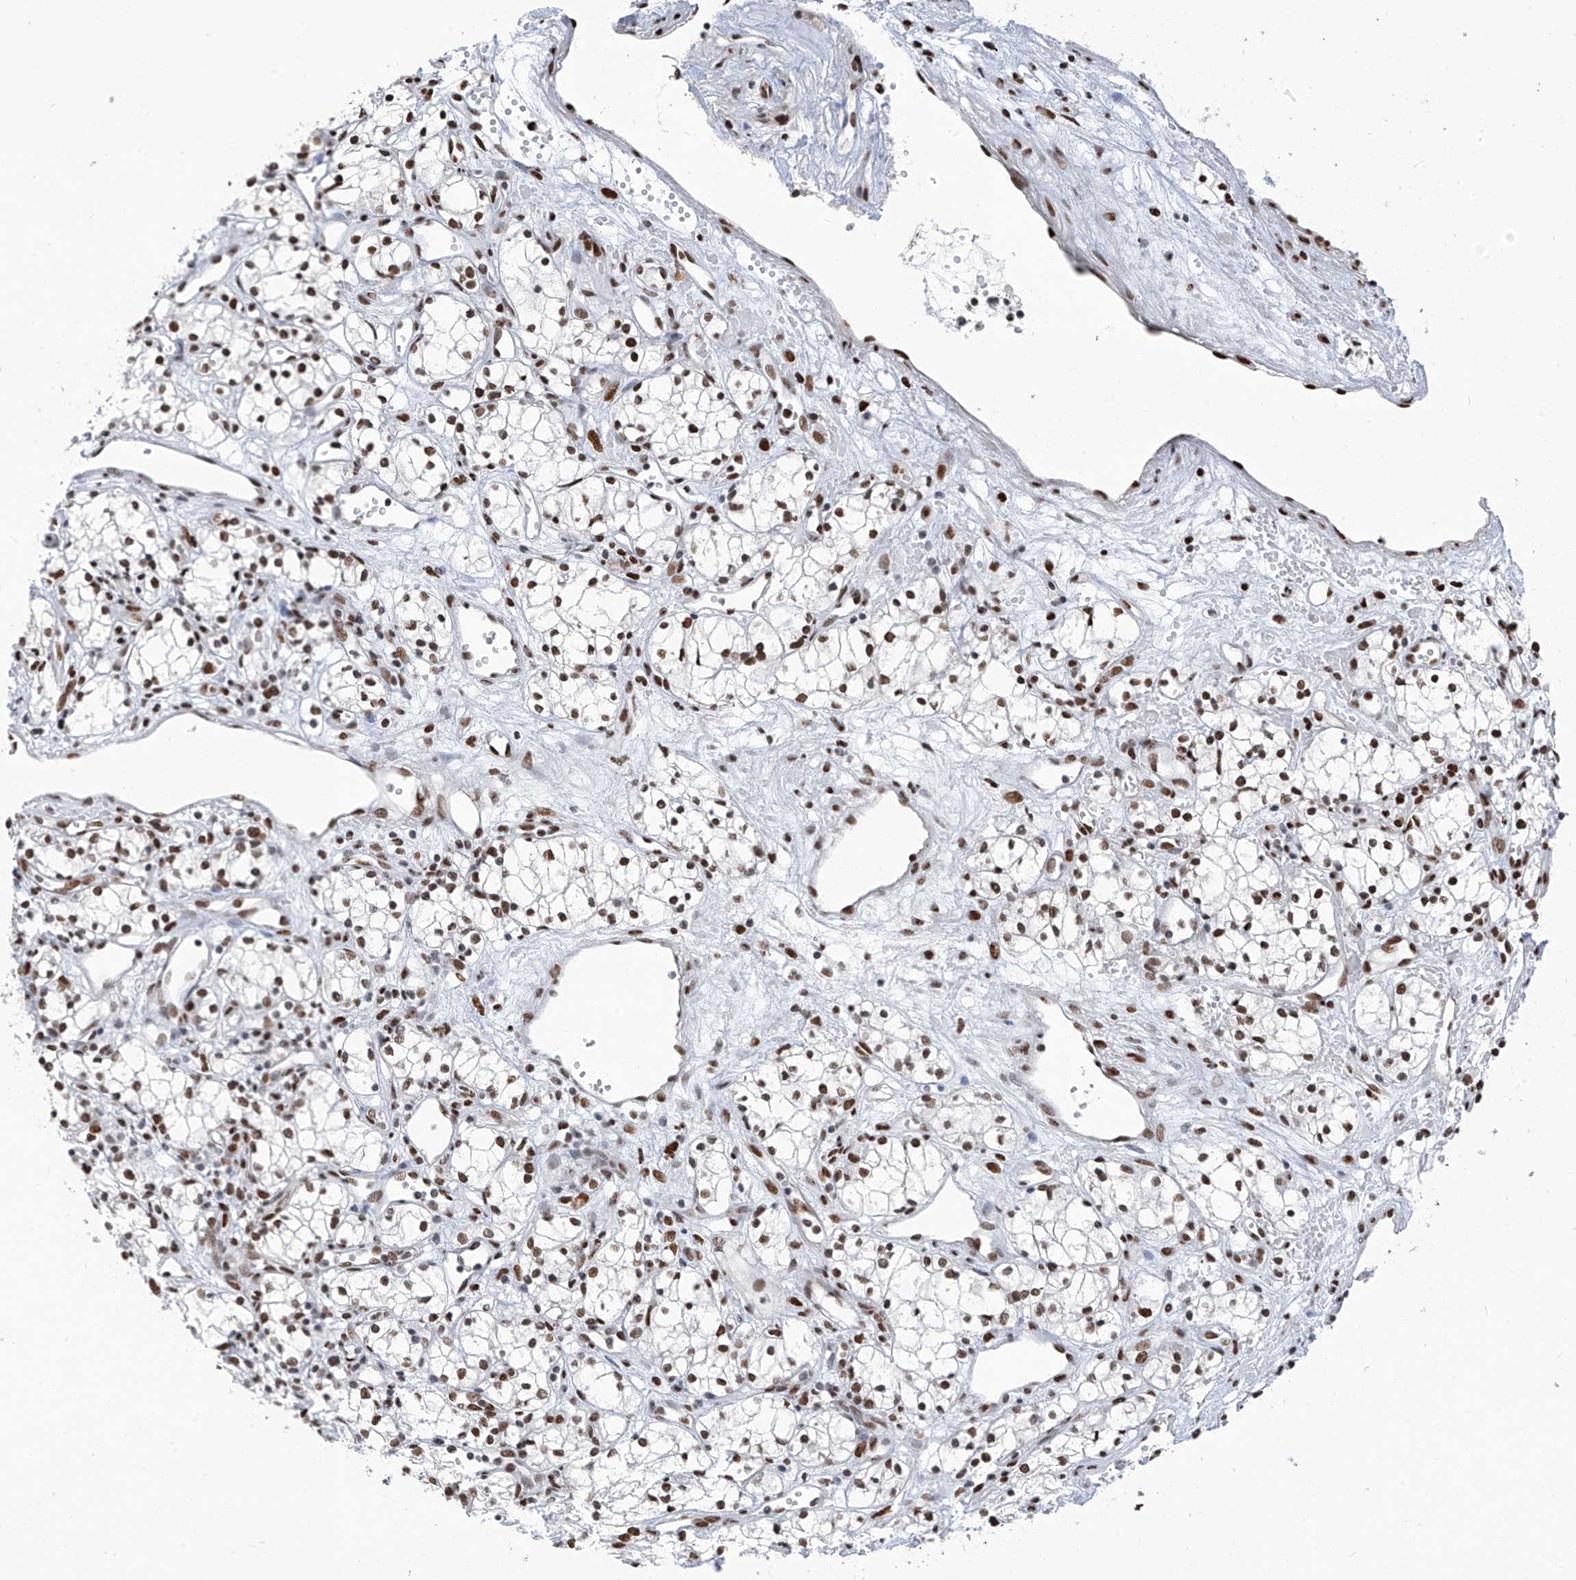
{"staining": {"intensity": "strong", "quantity": ">75%", "location": "nuclear"}, "tissue": "renal cancer", "cell_type": "Tumor cells", "image_type": "cancer", "snomed": [{"axis": "morphology", "description": "Adenocarcinoma, NOS"}, {"axis": "topography", "description": "Kidney"}], "caption": "A brown stain shows strong nuclear expression of a protein in renal cancer (adenocarcinoma) tumor cells.", "gene": "KHSRP", "patient": {"sex": "male", "age": 59}}